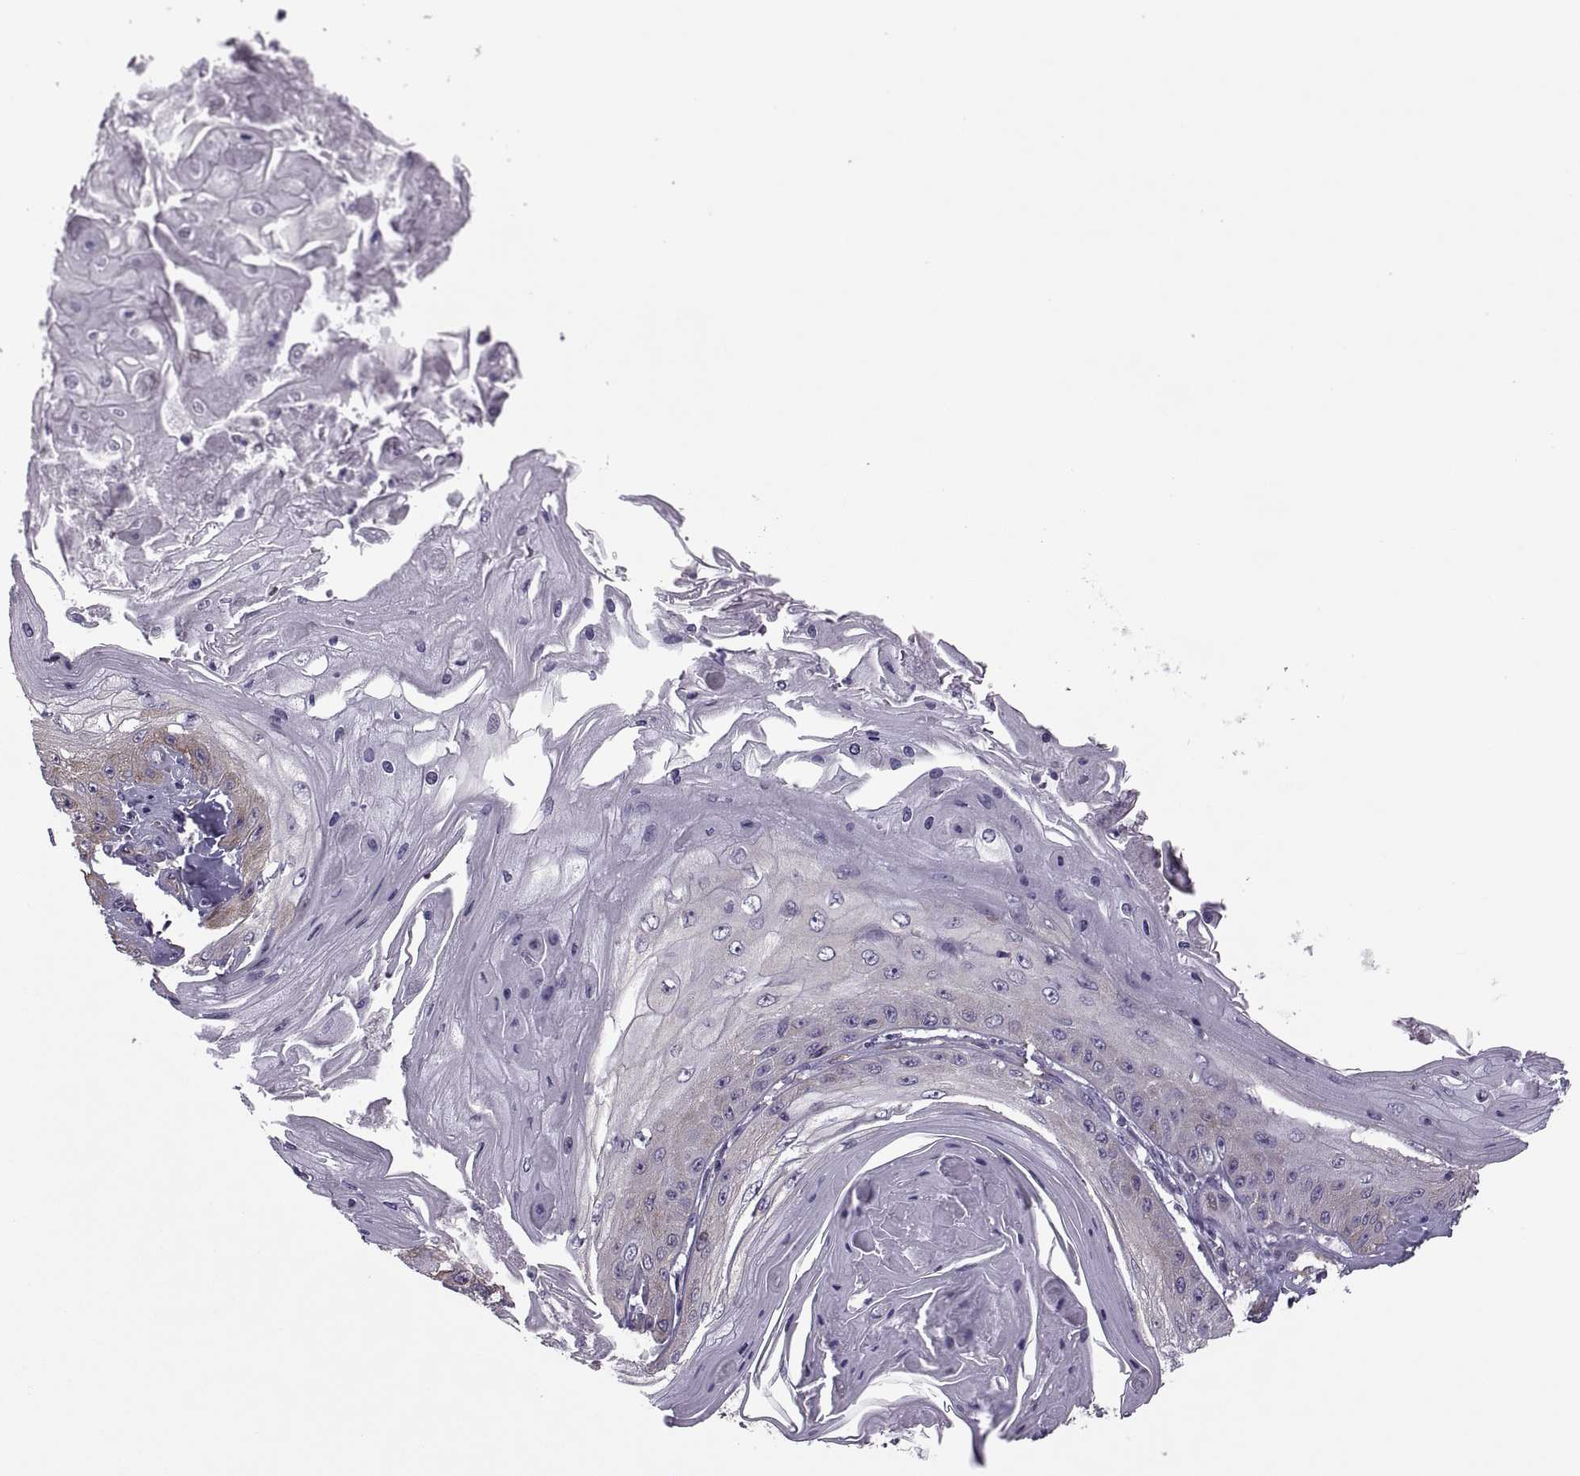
{"staining": {"intensity": "moderate", "quantity": "<25%", "location": "cytoplasmic/membranous"}, "tissue": "skin cancer", "cell_type": "Tumor cells", "image_type": "cancer", "snomed": [{"axis": "morphology", "description": "Squamous cell carcinoma, NOS"}, {"axis": "topography", "description": "Skin"}], "caption": "DAB (3,3'-diaminobenzidine) immunohistochemical staining of human skin cancer demonstrates moderate cytoplasmic/membranous protein positivity in about <25% of tumor cells.", "gene": "PABPC1", "patient": {"sex": "male", "age": 70}}